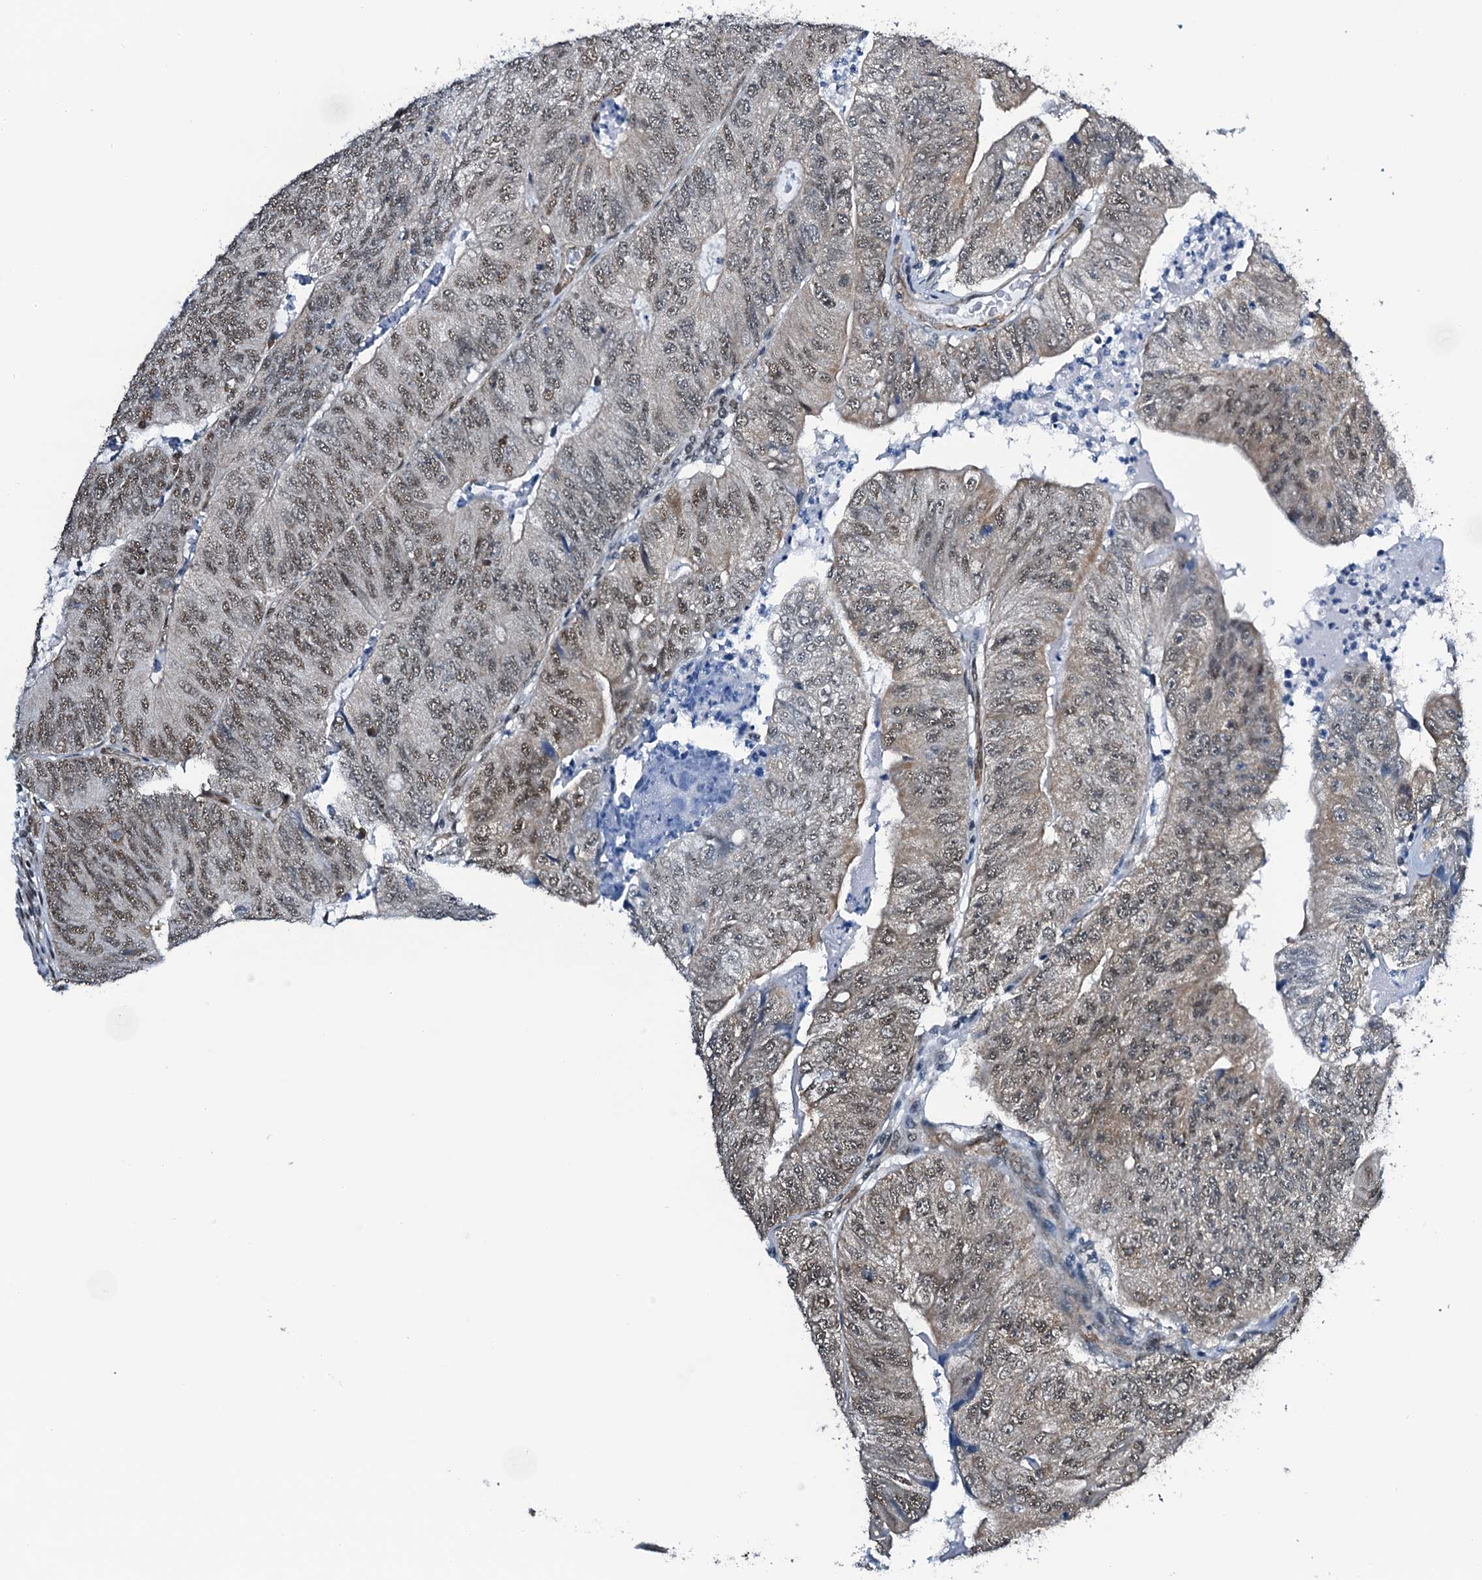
{"staining": {"intensity": "weak", "quantity": ">75%", "location": "cytoplasmic/membranous,nuclear"}, "tissue": "colorectal cancer", "cell_type": "Tumor cells", "image_type": "cancer", "snomed": [{"axis": "morphology", "description": "Adenocarcinoma, NOS"}, {"axis": "topography", "description": "Colon"}], "caption": "This micrograph reveals colorectal cancer (adenocarcinoma) stained with immunohistochemistry (IHC) to label a protein in brown. The cytoplasmic/membranous and nuclear of tumor cells show weak positivity for the protein. Nuclei are counter-stained blue.", "gene": "CWC15", "patient": {"sex": "female", "age": 67}}